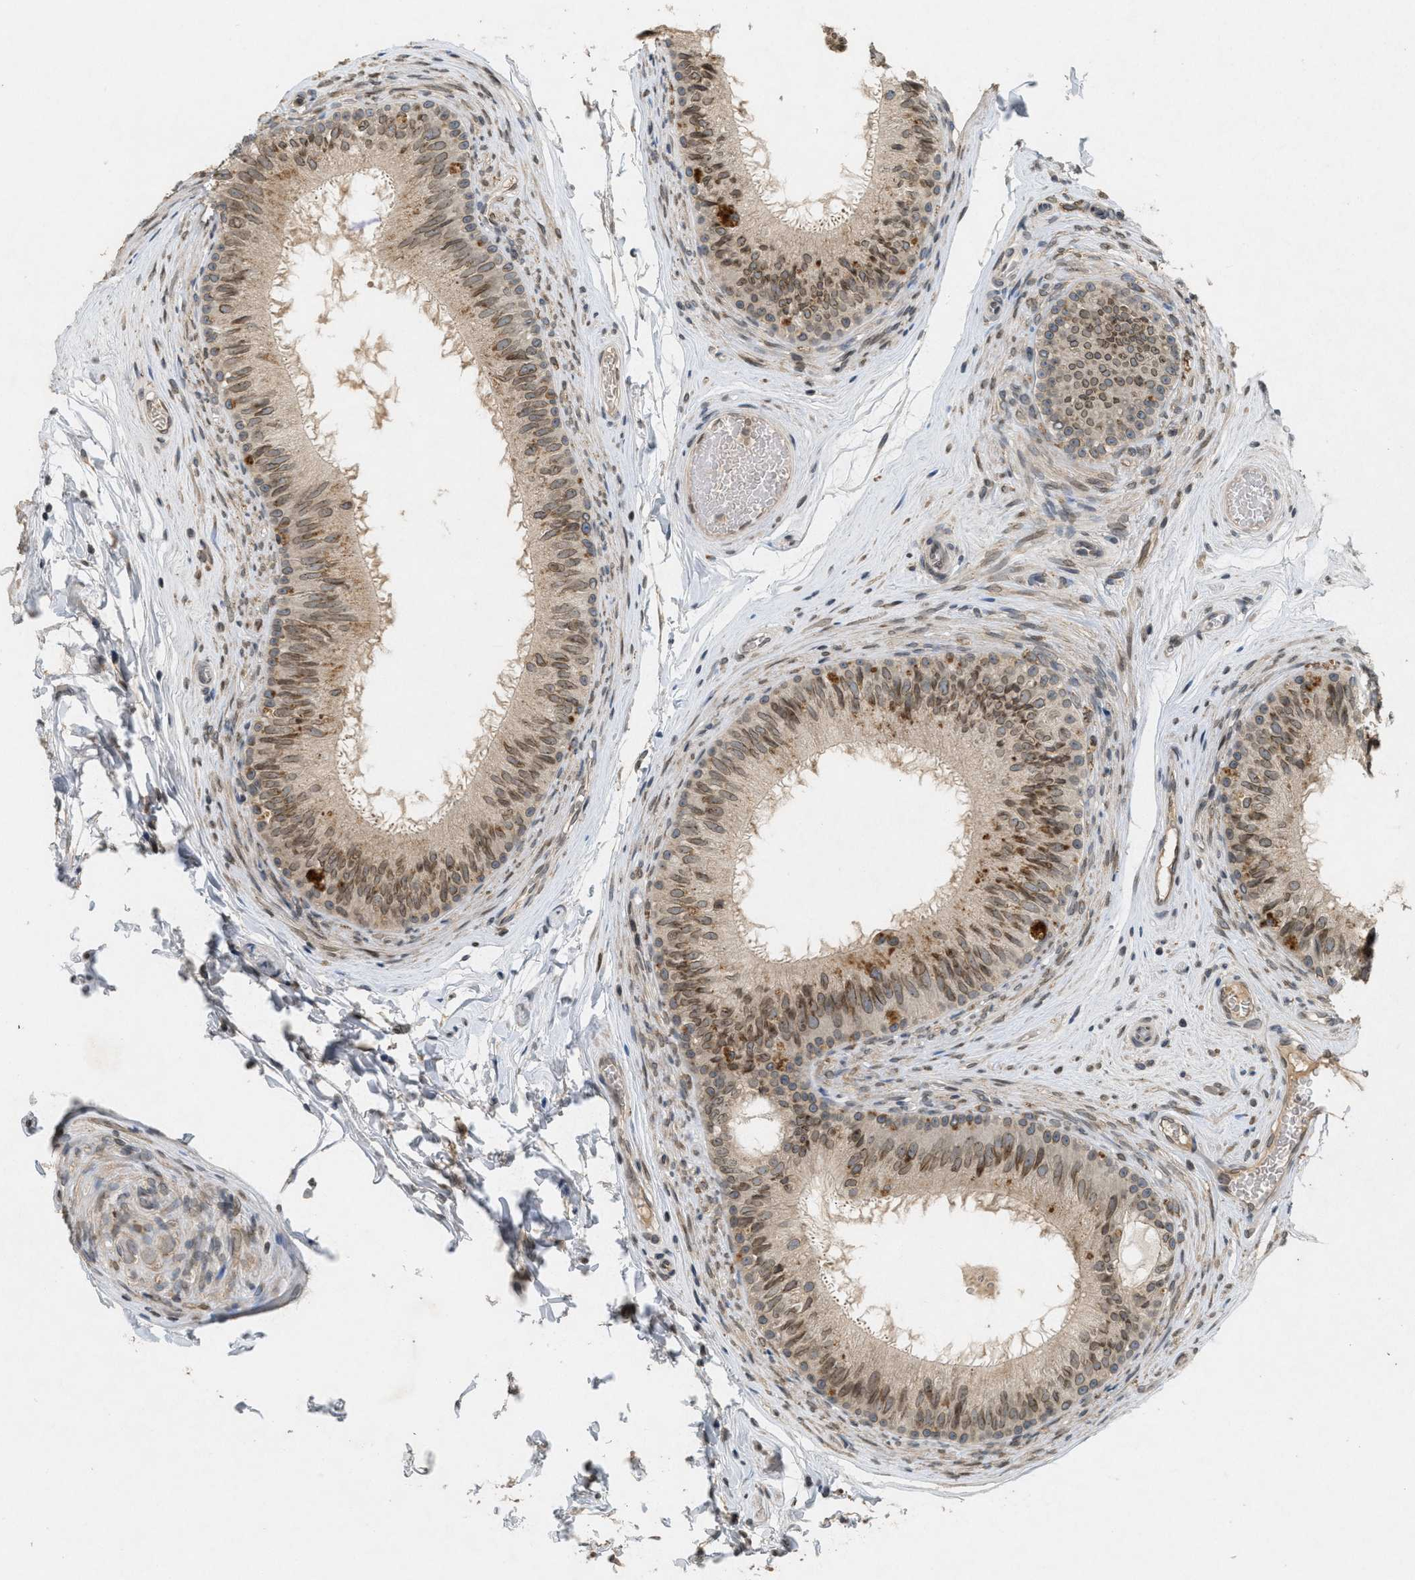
{"staining": {"intensity": "moderate", "quantity": ">75%", "location": "cytoplasmic/membranous,nuclear"}, "tissue": "epididymis", "cell_type": "Glandular cells", "image_type": "normal", "snomed": [{"axis": "morphology", "description": "Normal tissue, NOS"}, {"axis": "topography", "description": "Testis"}, {"axis": "topography", "description": "Epididymis"}], "caption": "A histopathology image of epididymis stained for a protein shows moderate cytoplasmic/membranous,nuclear brown staining in glandular cells.", "gene": "ABHD6", "patient": {"sex": "male", "age": 36}}